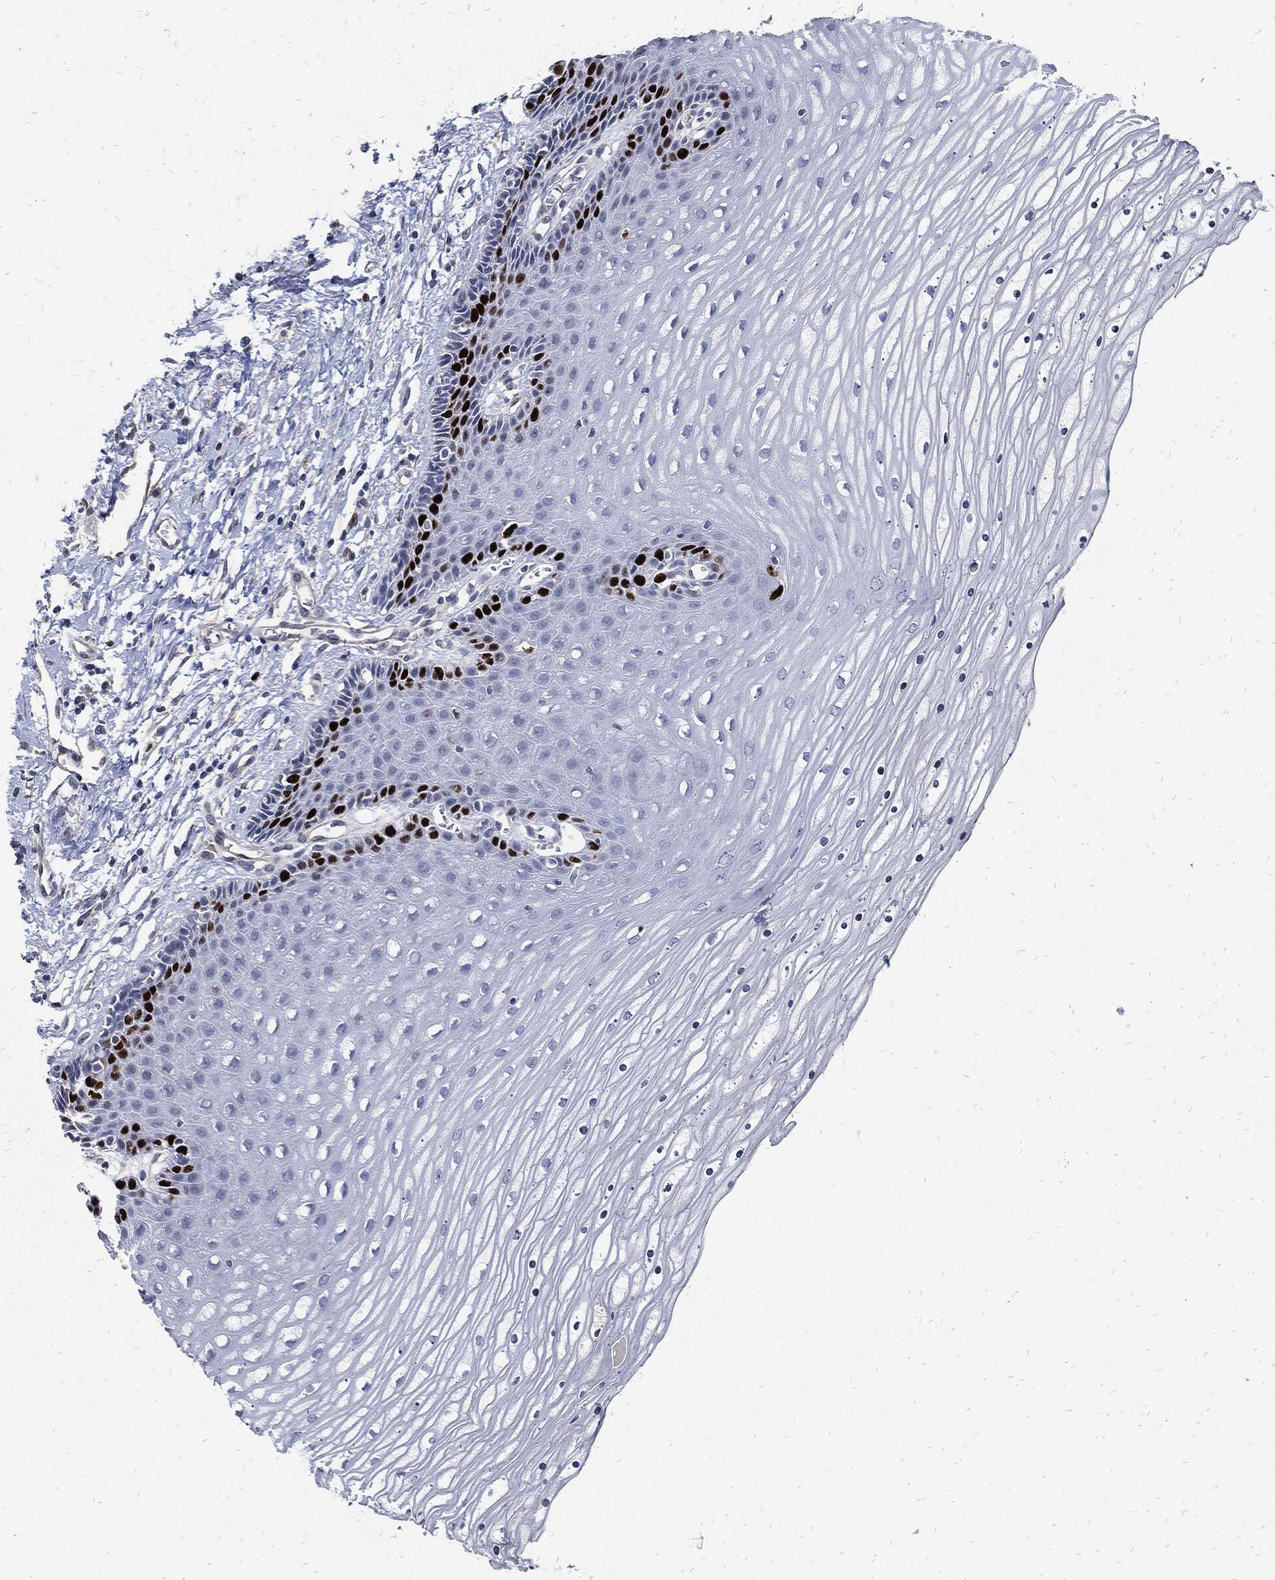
{"staining": {"intensity": "negative", "quantity": "none", "location": "none"}, "tissue": "cervix", "cell_type": "Glandular cells", "image_type": "normal", "snomed": [{"axis": "morphology", "description": "Normal tissue, NOS"}, {"axis": "topography", "description": "Cervix"}], "caption": "Human cervix stained for a protein using immunohistochemistry displays no positivity in glandular cells.", "gene": "MKI67", "patient": {"sex": "female", "age": 35}}